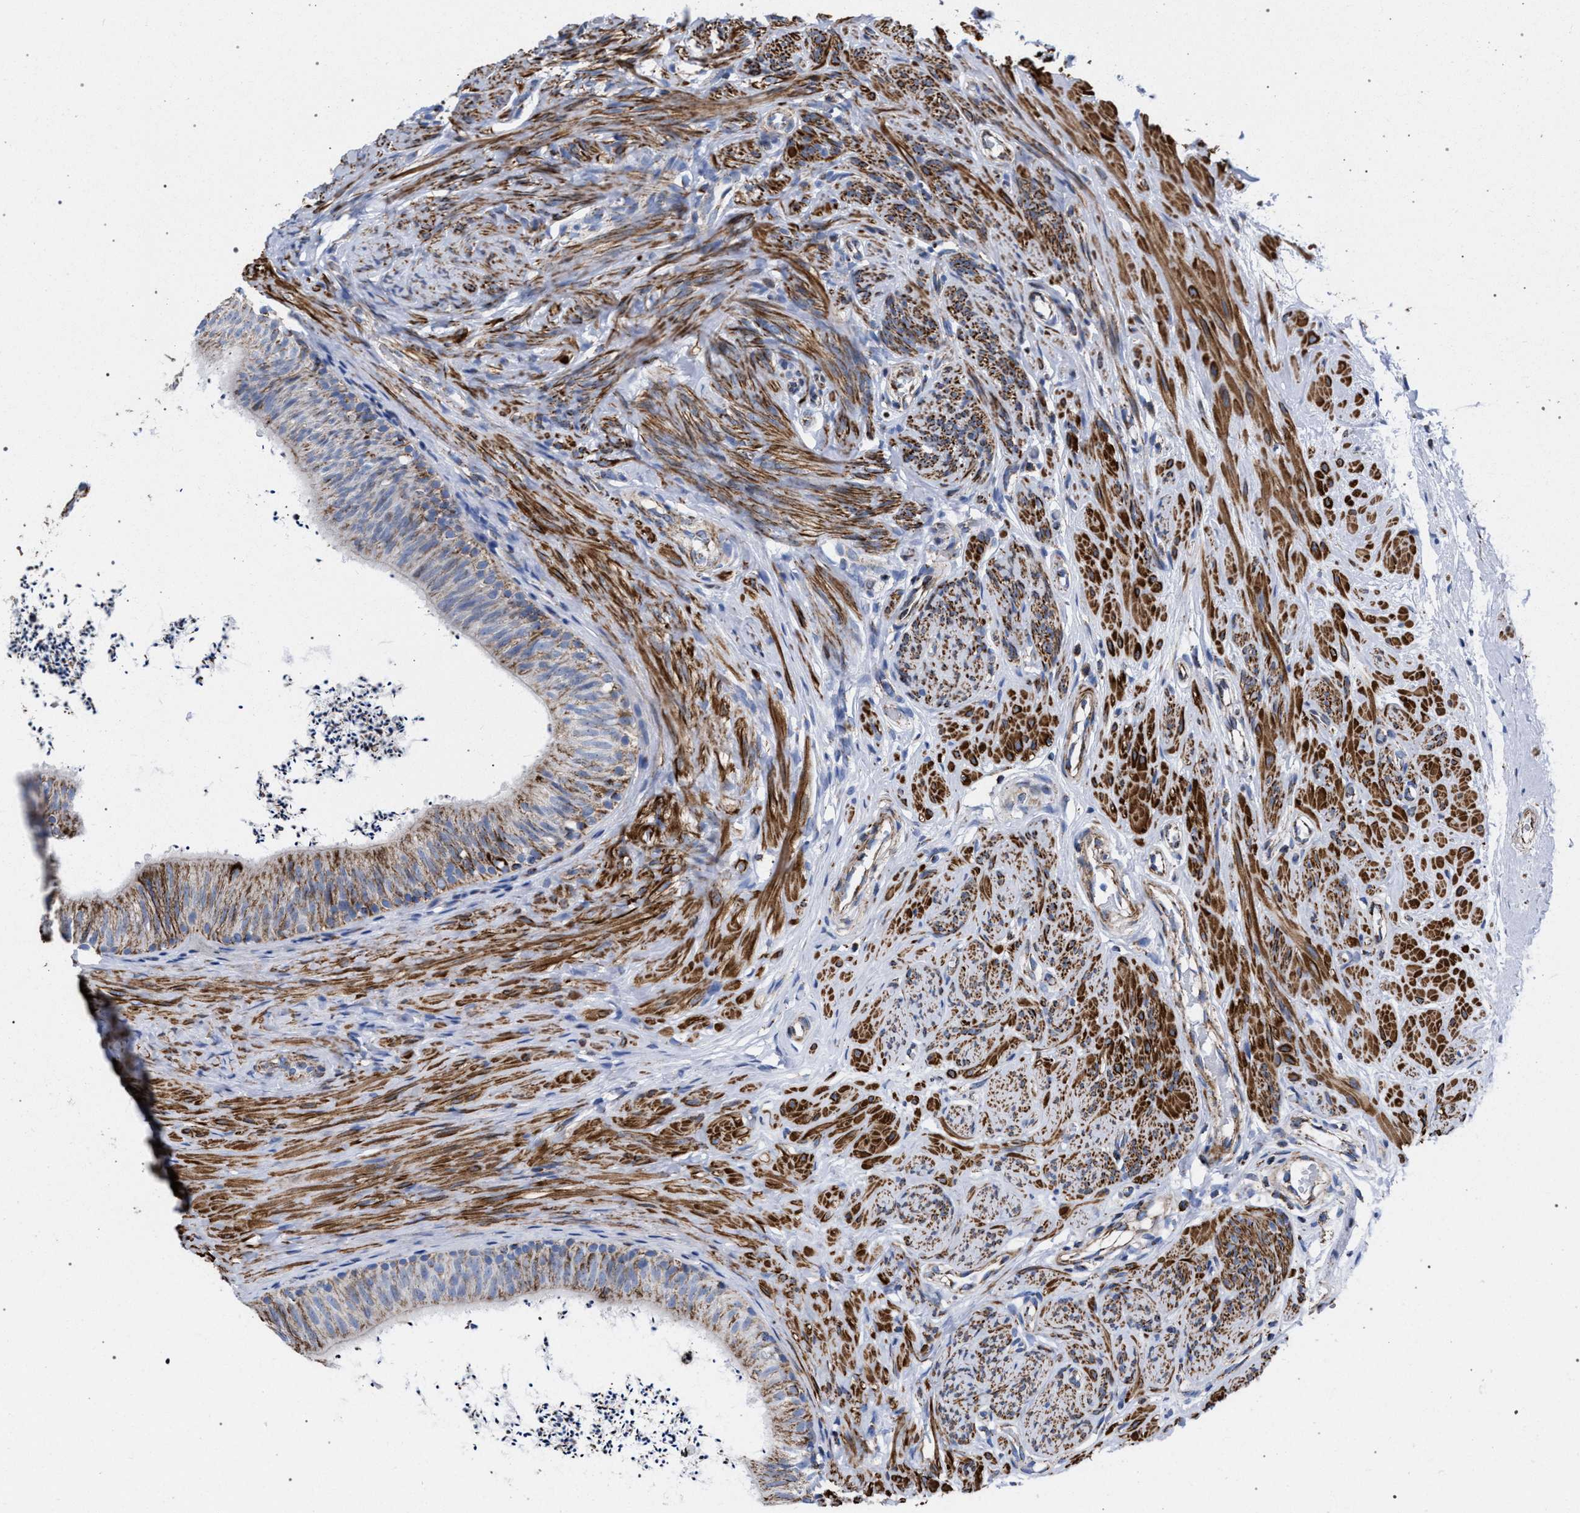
{"staining": {"intensity": "moderate", "quantity": ">75%", "location": "cytoplasmic/membranous"}, "tissue": "epididymis", "cell_type": "Glandular cells", "image_type": "normal", "snomed": [{"axis": "morphology", "description": "Normal tissue, NOS"}, {"axis": "topography", "description": "Epididymis"}], "caption": "Epididymis stained with a brown dye demonstrates moderate cytoplasmic/membranous positive staining in approximately >75% of glandular cells.", "gene": "ACADS", "patient": {"sex": "male", "age": 56}}